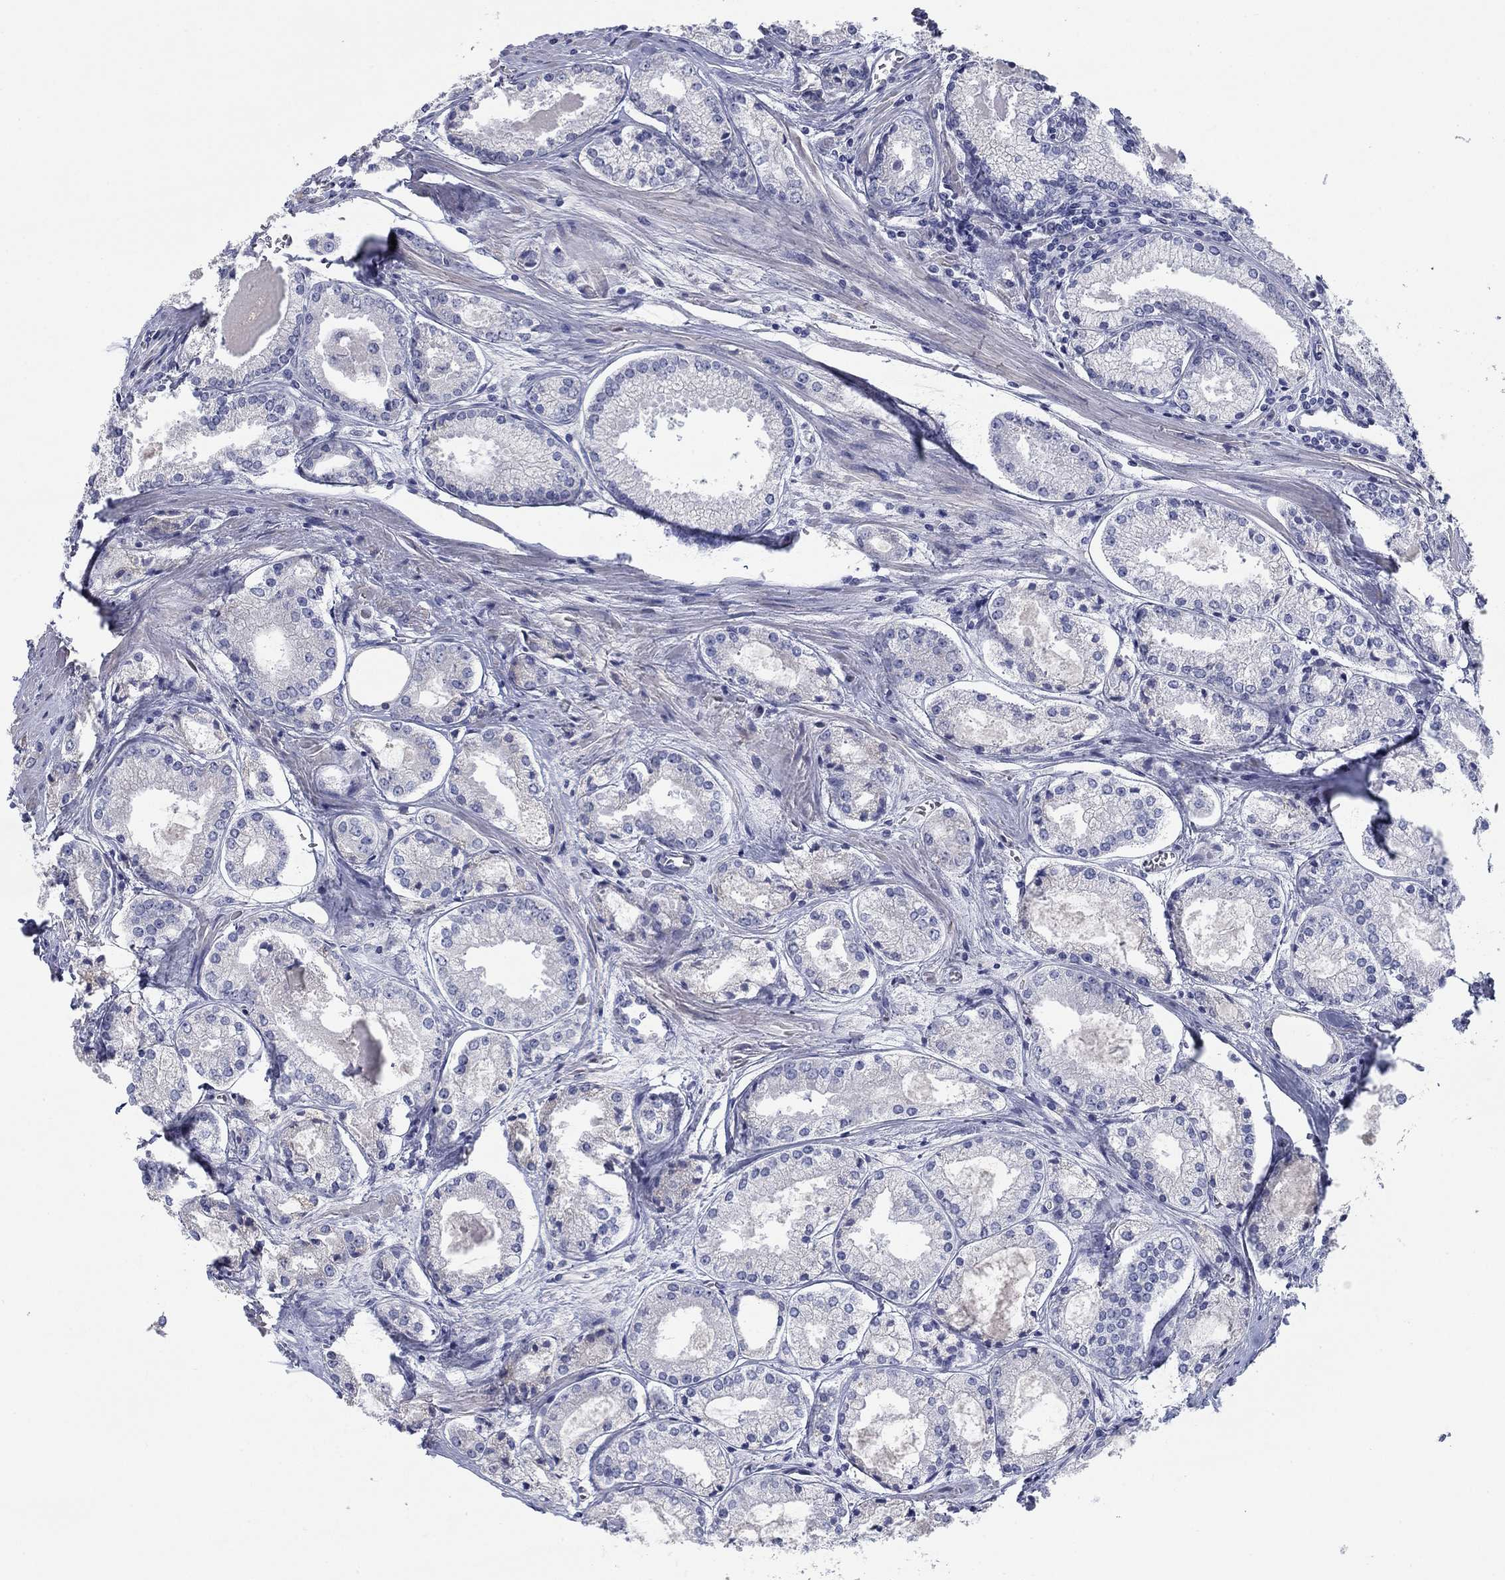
{"staining": {"intensity": "negative", "quantity": "none", "location": "none"}, "tissue": "prostate cancer", "cell_type": "Tumor cells", "image_type": "cancer", "snomed": [{"axis": "morphology", "description": "Adenocarcinoma, NOS"}, {"axis": "topography", "description": "Prostate"}], "caption": "Immunohistochemistry of human adenocarcinoma (prostate) shows no staining in tumor cells.", "gene": "APOC3", "patient": {"sex": "male", "age": 72}}